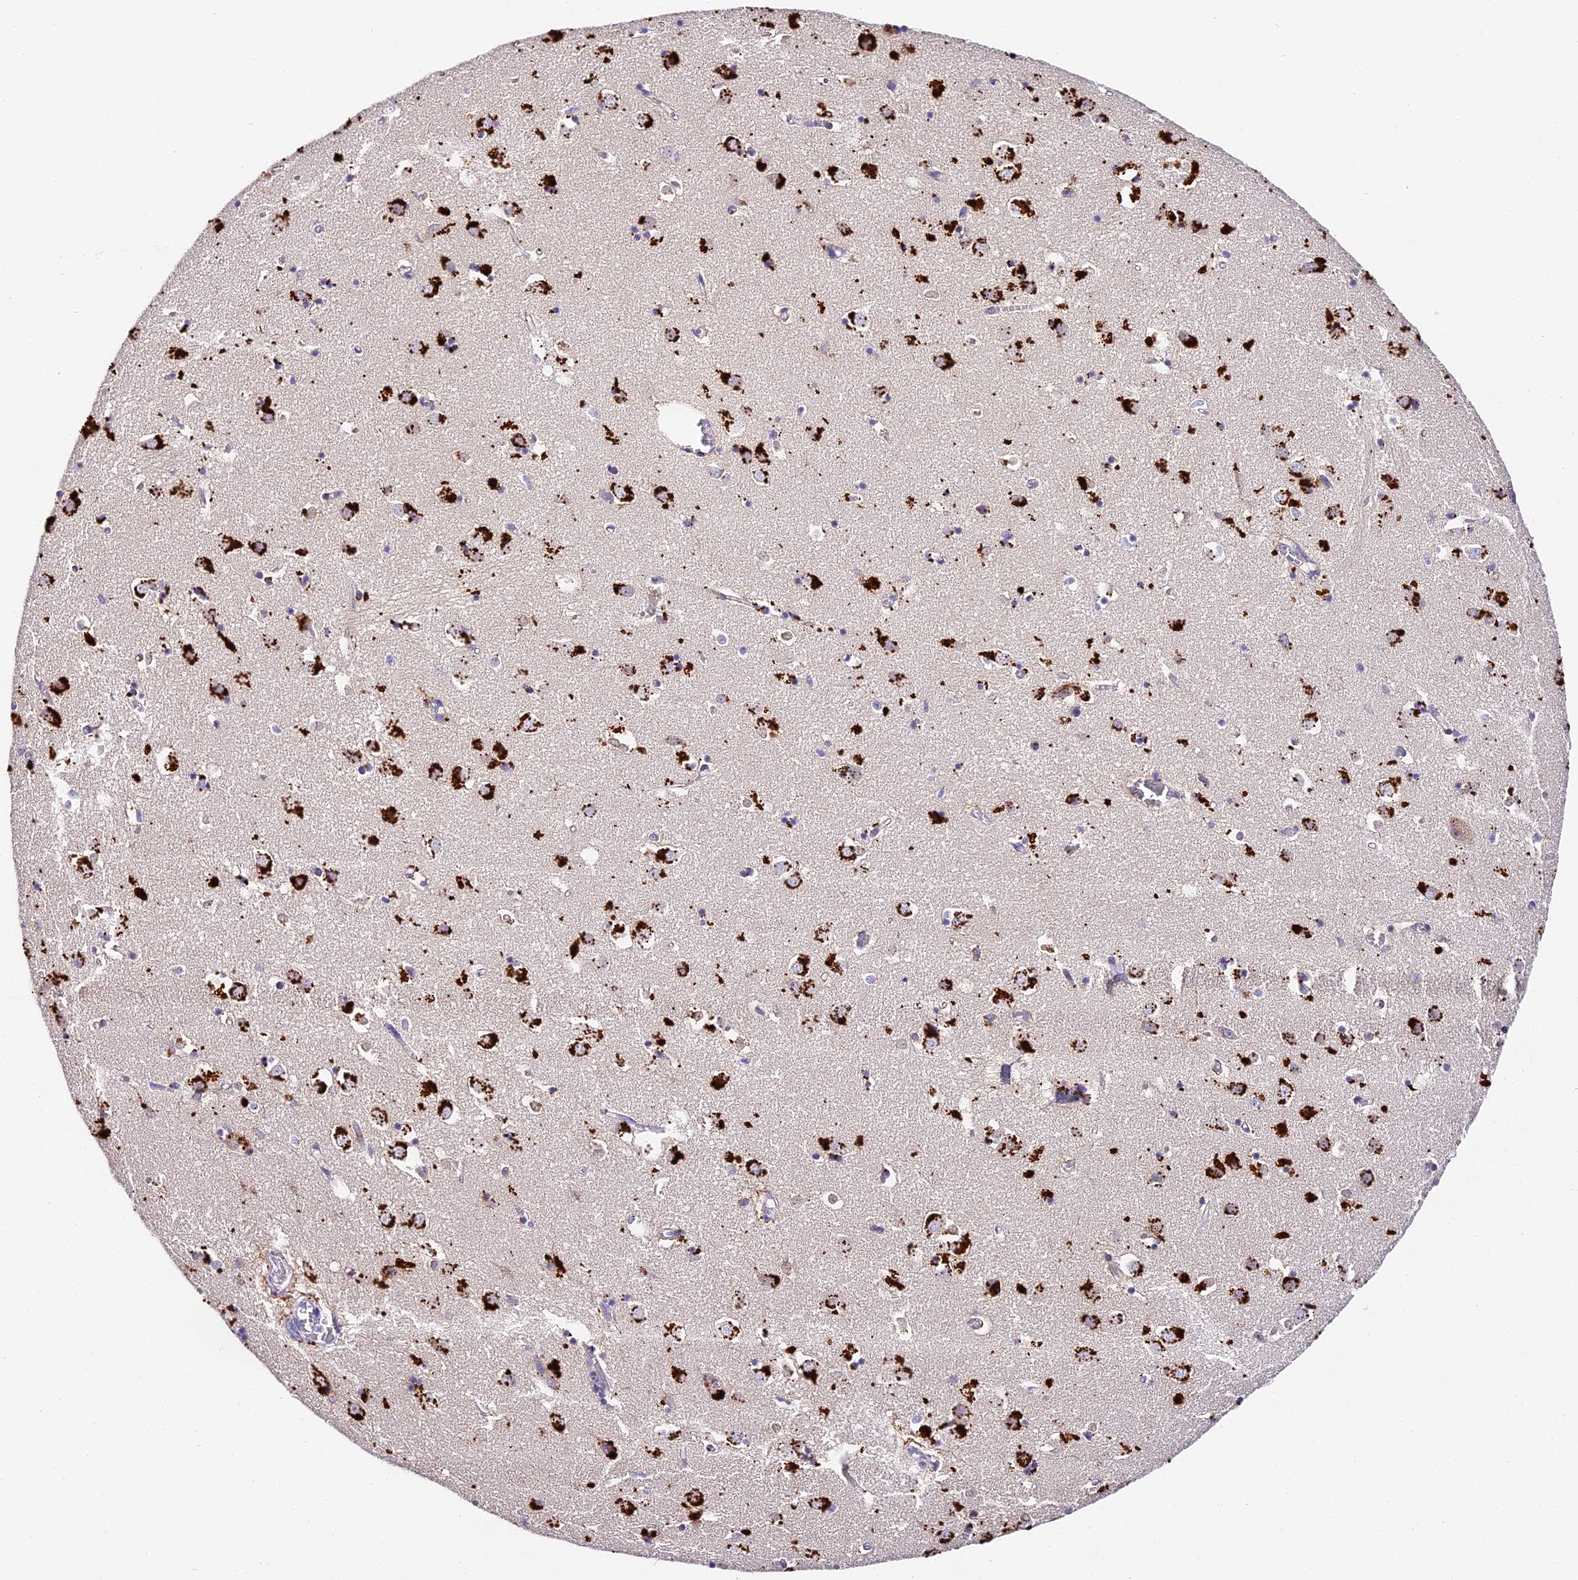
{"staining": {"intensity": "strong", "quantity": "<25%", "location": "cytoplasmic/membranous"}, "tissue": "caudate", "cell_type": "Glial cells", "image_type": "normal", "snomed": [{"axis": "morphology", "description": "Normal tissue, NOS"}, {"axis": "topography", "description": "Lateral ventricle wall"}], "caption": "Immunohistochemistry (IHC) of unremarkable human caudate shows medium levels of strong cytoplasmic/membranous expression in about <25% of glial cells. The protein of interest is shown in brown color, while the nuclei are stained blue.", "gene": "LYPD6", "patient": {"sex": "male", "age": 70}}